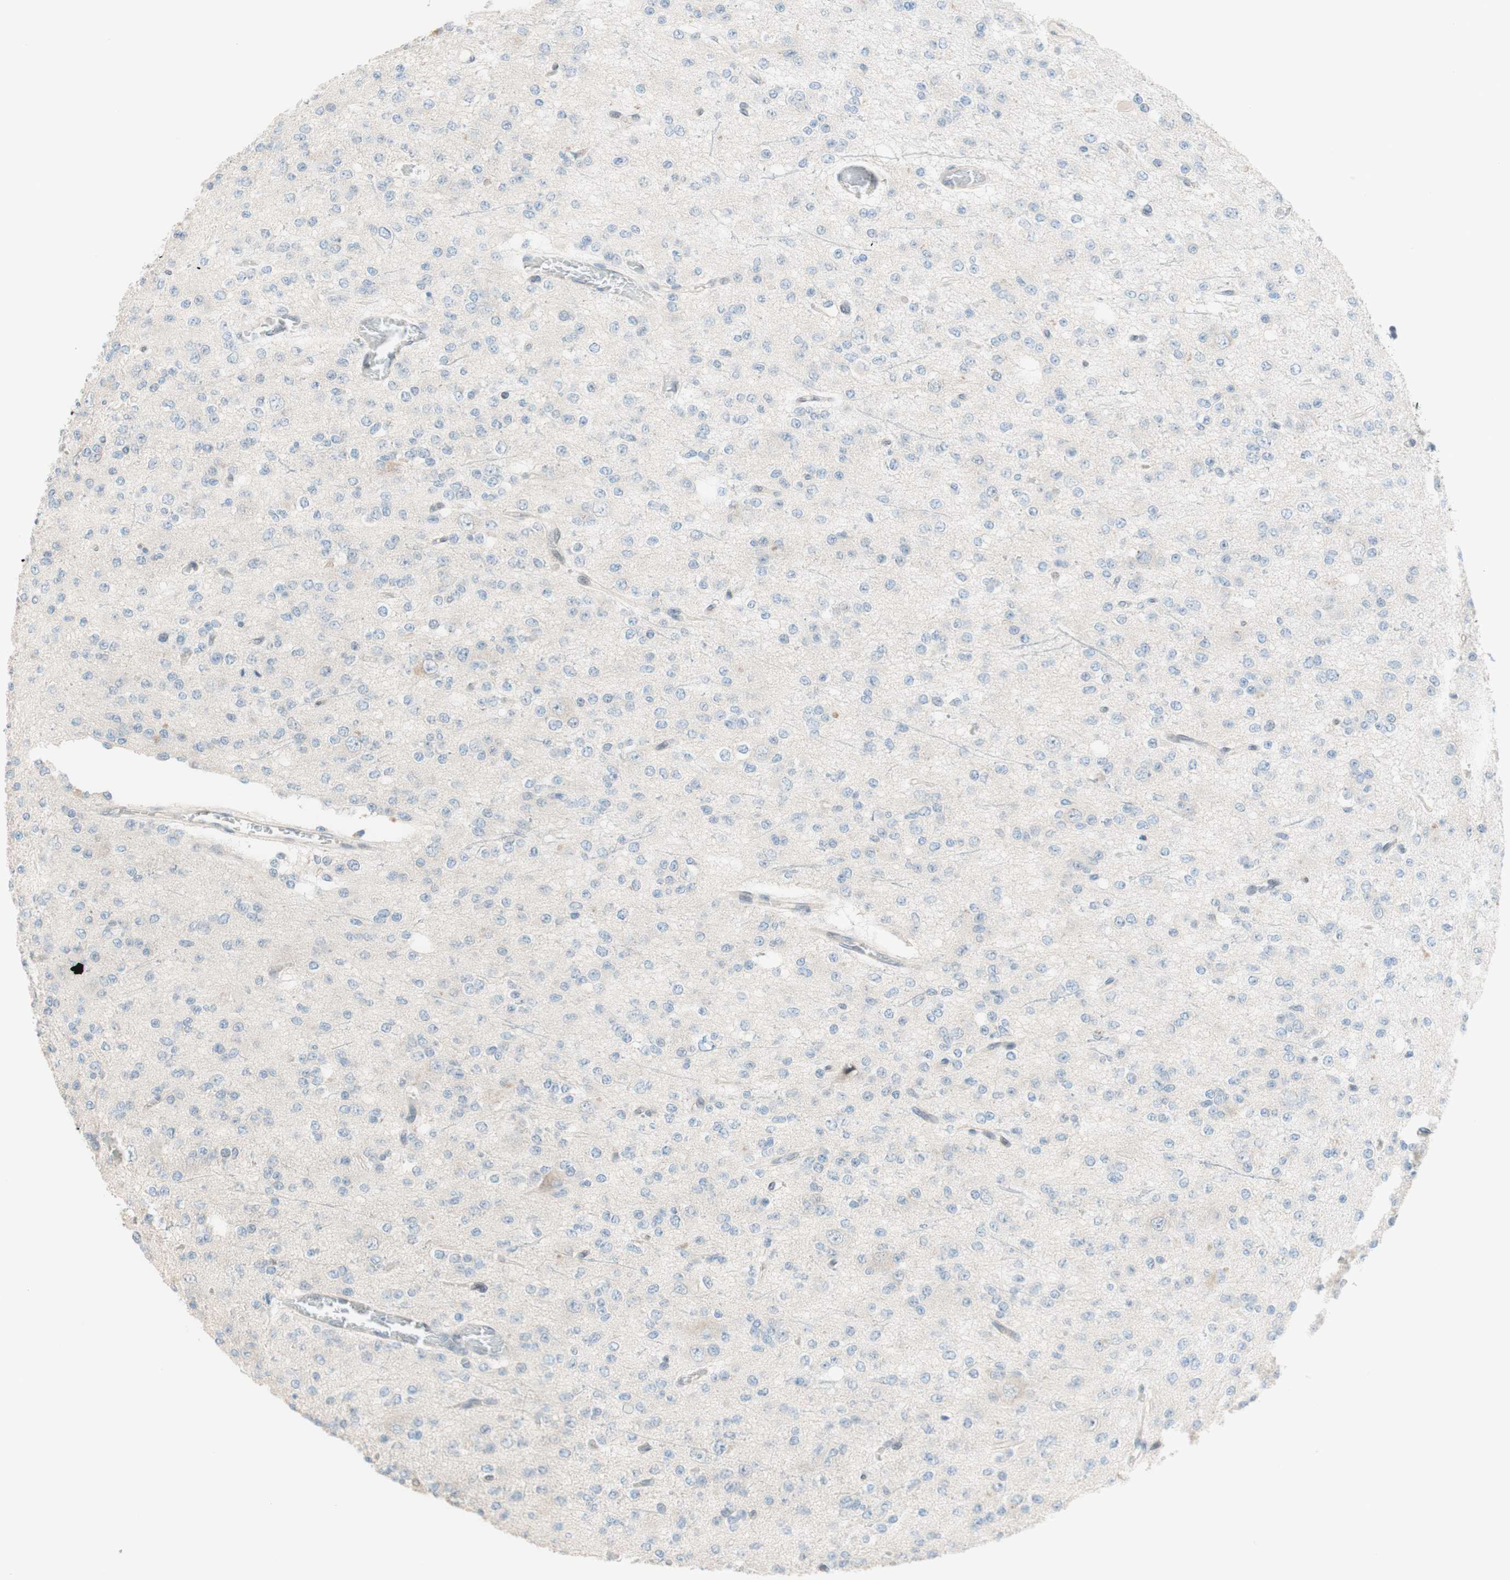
{"staining": {"intensity": "negative", "quantity": "none", "location": "none"}, "tissue": "glioma", "cell_type": "Tumor cells", "image_type": "cancer", "snomed": [{"axis": "morphology", "description": "Glioma, malignant, Low grade"}, {"axis": "topography", "description": "Brain"}], "caption": "Immunohistochemistry (IHC) of human malignant glioma (low-grade) displays no staining in tumor cells. (DAB immunohistochemistry, high magnification).", "gene": "JPH1", "patient": {"sex": "male", "age": 38}}